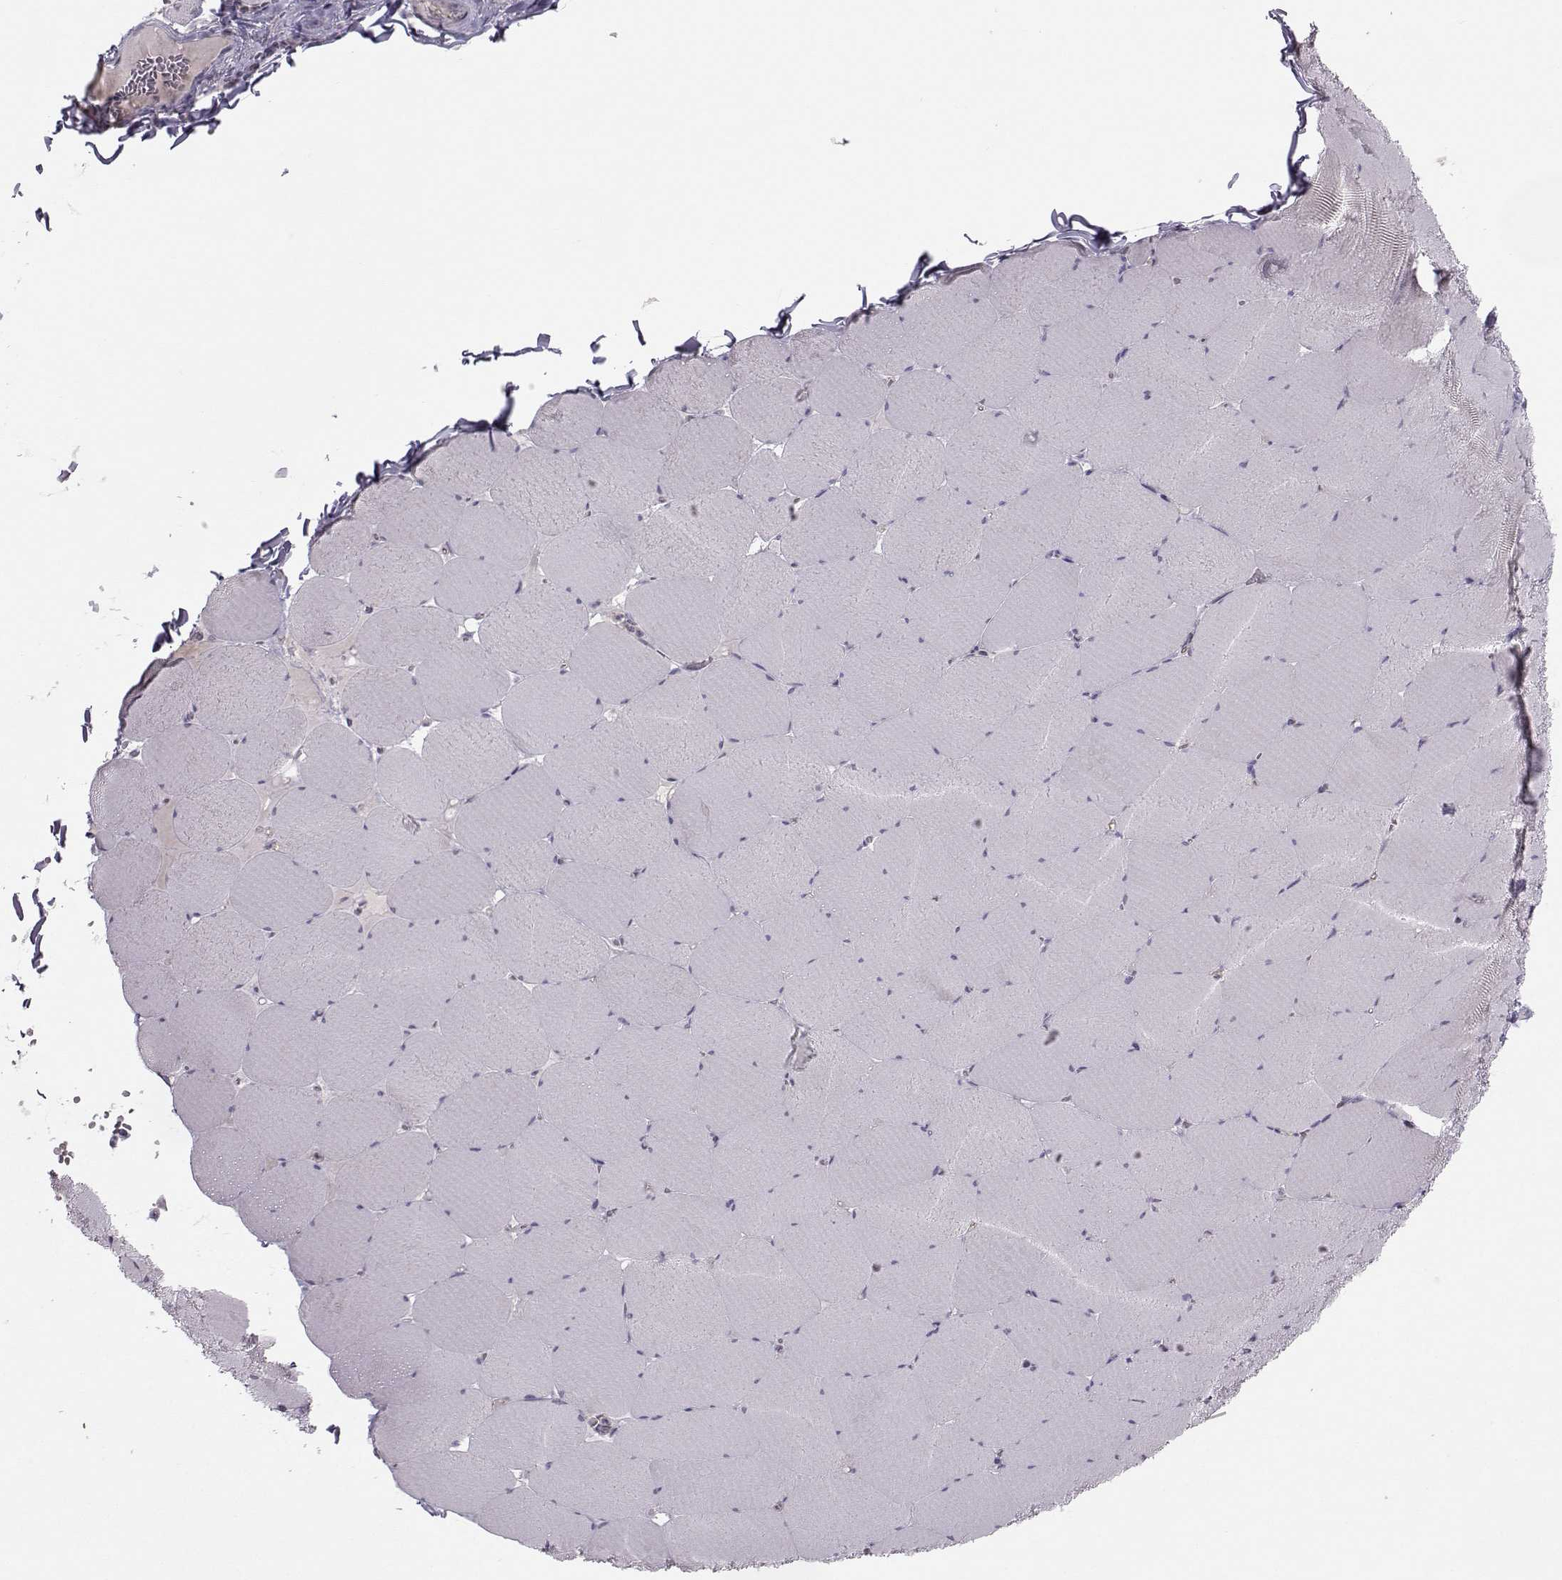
{"staining": {"intensity": "negative", "quantity": "none", "location": "none"}, "tissue": "skeletal muscle", "cell_type": "Myocytes", "image_type": "normal", "snomed": [{"axis": "morphology", "description": "Normal tissue, NOS"}, {"axis": "morphology", "description": "Malignant melanoma, Metastatic site"}, {"axis": "topography", "description": "Skeletal muscle"}], "caption": "DAB (3,3'-diaminobenzidine) immunohistochemical staining of normal skeletal muscle reveals no significant staining in myocytes. The staining was performed using DAB (3,3'-diaminobenzidine) to visualize the protein expression in brown, while the nuclei were stained in blue with hematoxylin (Magnification: 20x).", "gene": "MAST1", "patient": {"sex": "male", "age": 50}}